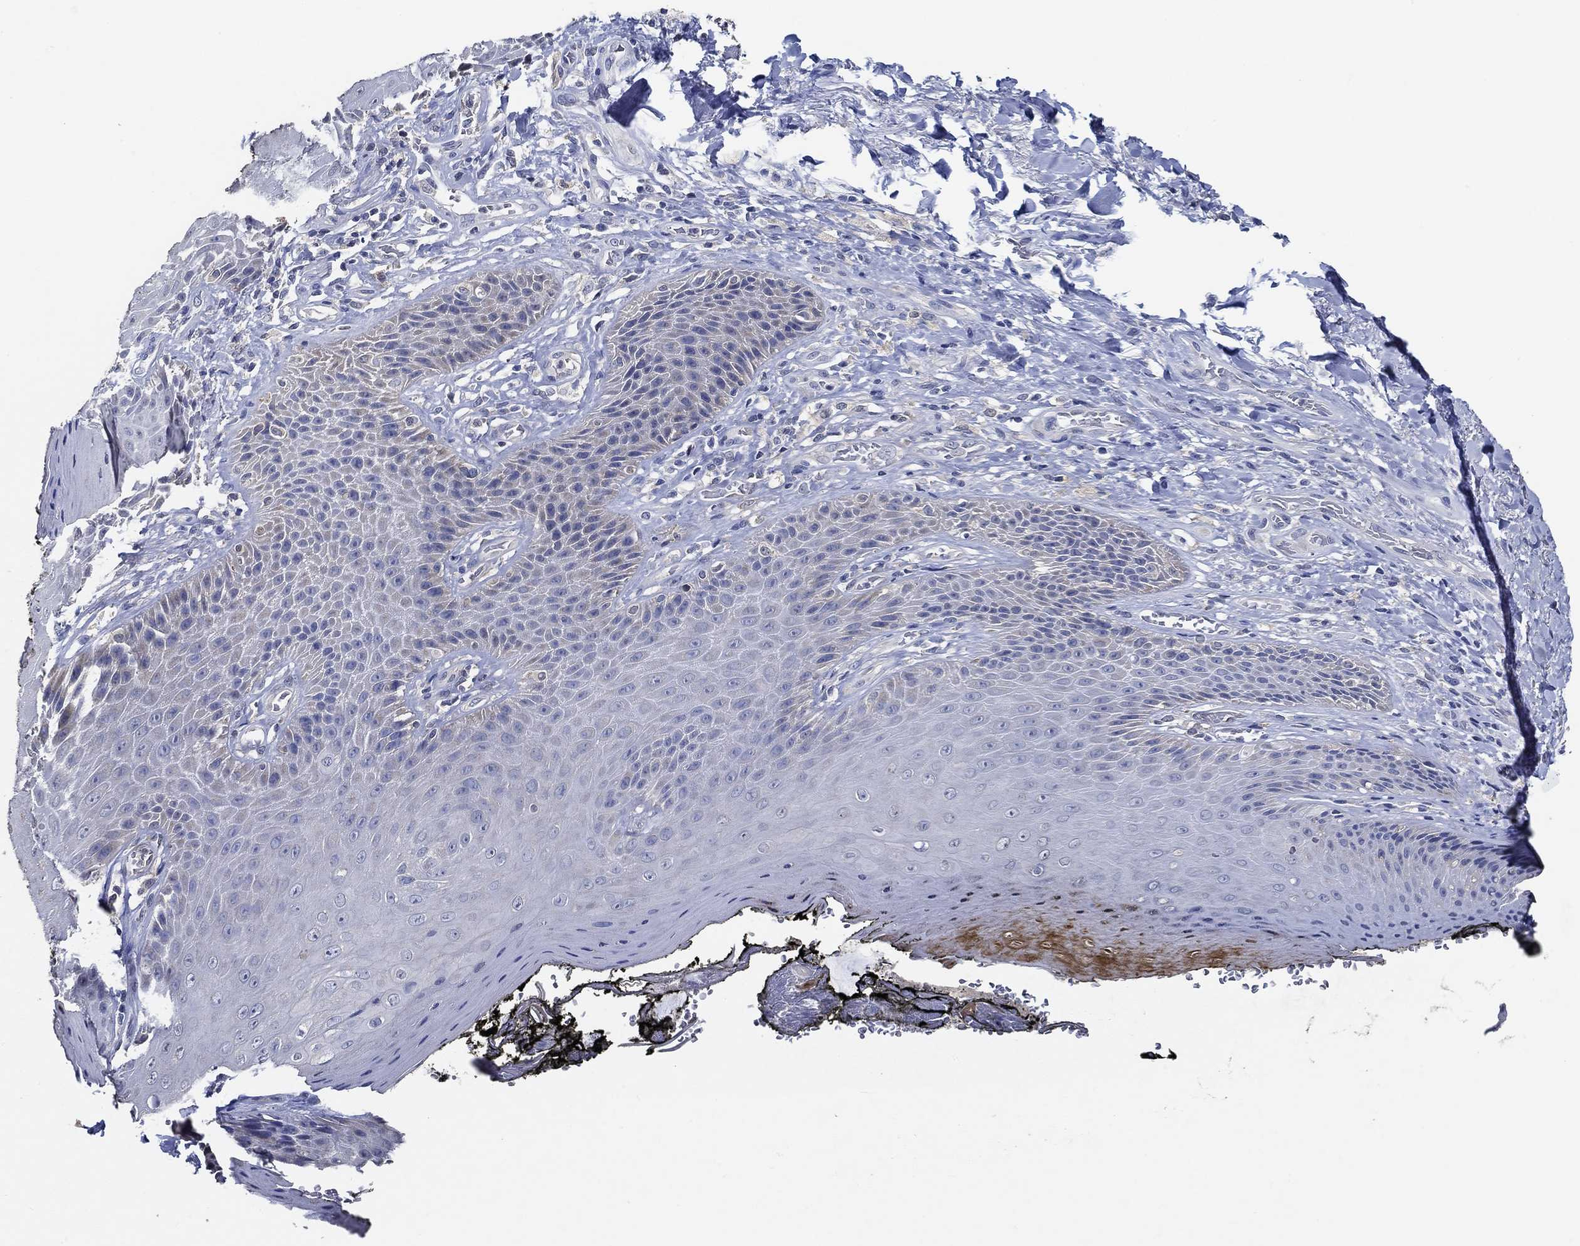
{"staining": {"intensity": "moderate", "quantity": "<25%", "location": "cytoplasmic/membranous"}, "tissue": "skin", "cell_type": "Epidermal cells", "image_type": "normal", "snomed": [{"axis": "morphology", "description": "Normal tissue, NOS"}, {"axis": "topography", "description": "Anal"}, {"axis": "topography", "description": "Peripheral nerve tissue"}], "caption": "Skin was stained to show a protein in brown. There is low levels of moderate cytoplasmic/membranous positivity in about <25% of epidermal cells.", "gene": "DOCK3", "patient": {"sex": "male", "age": 53}}